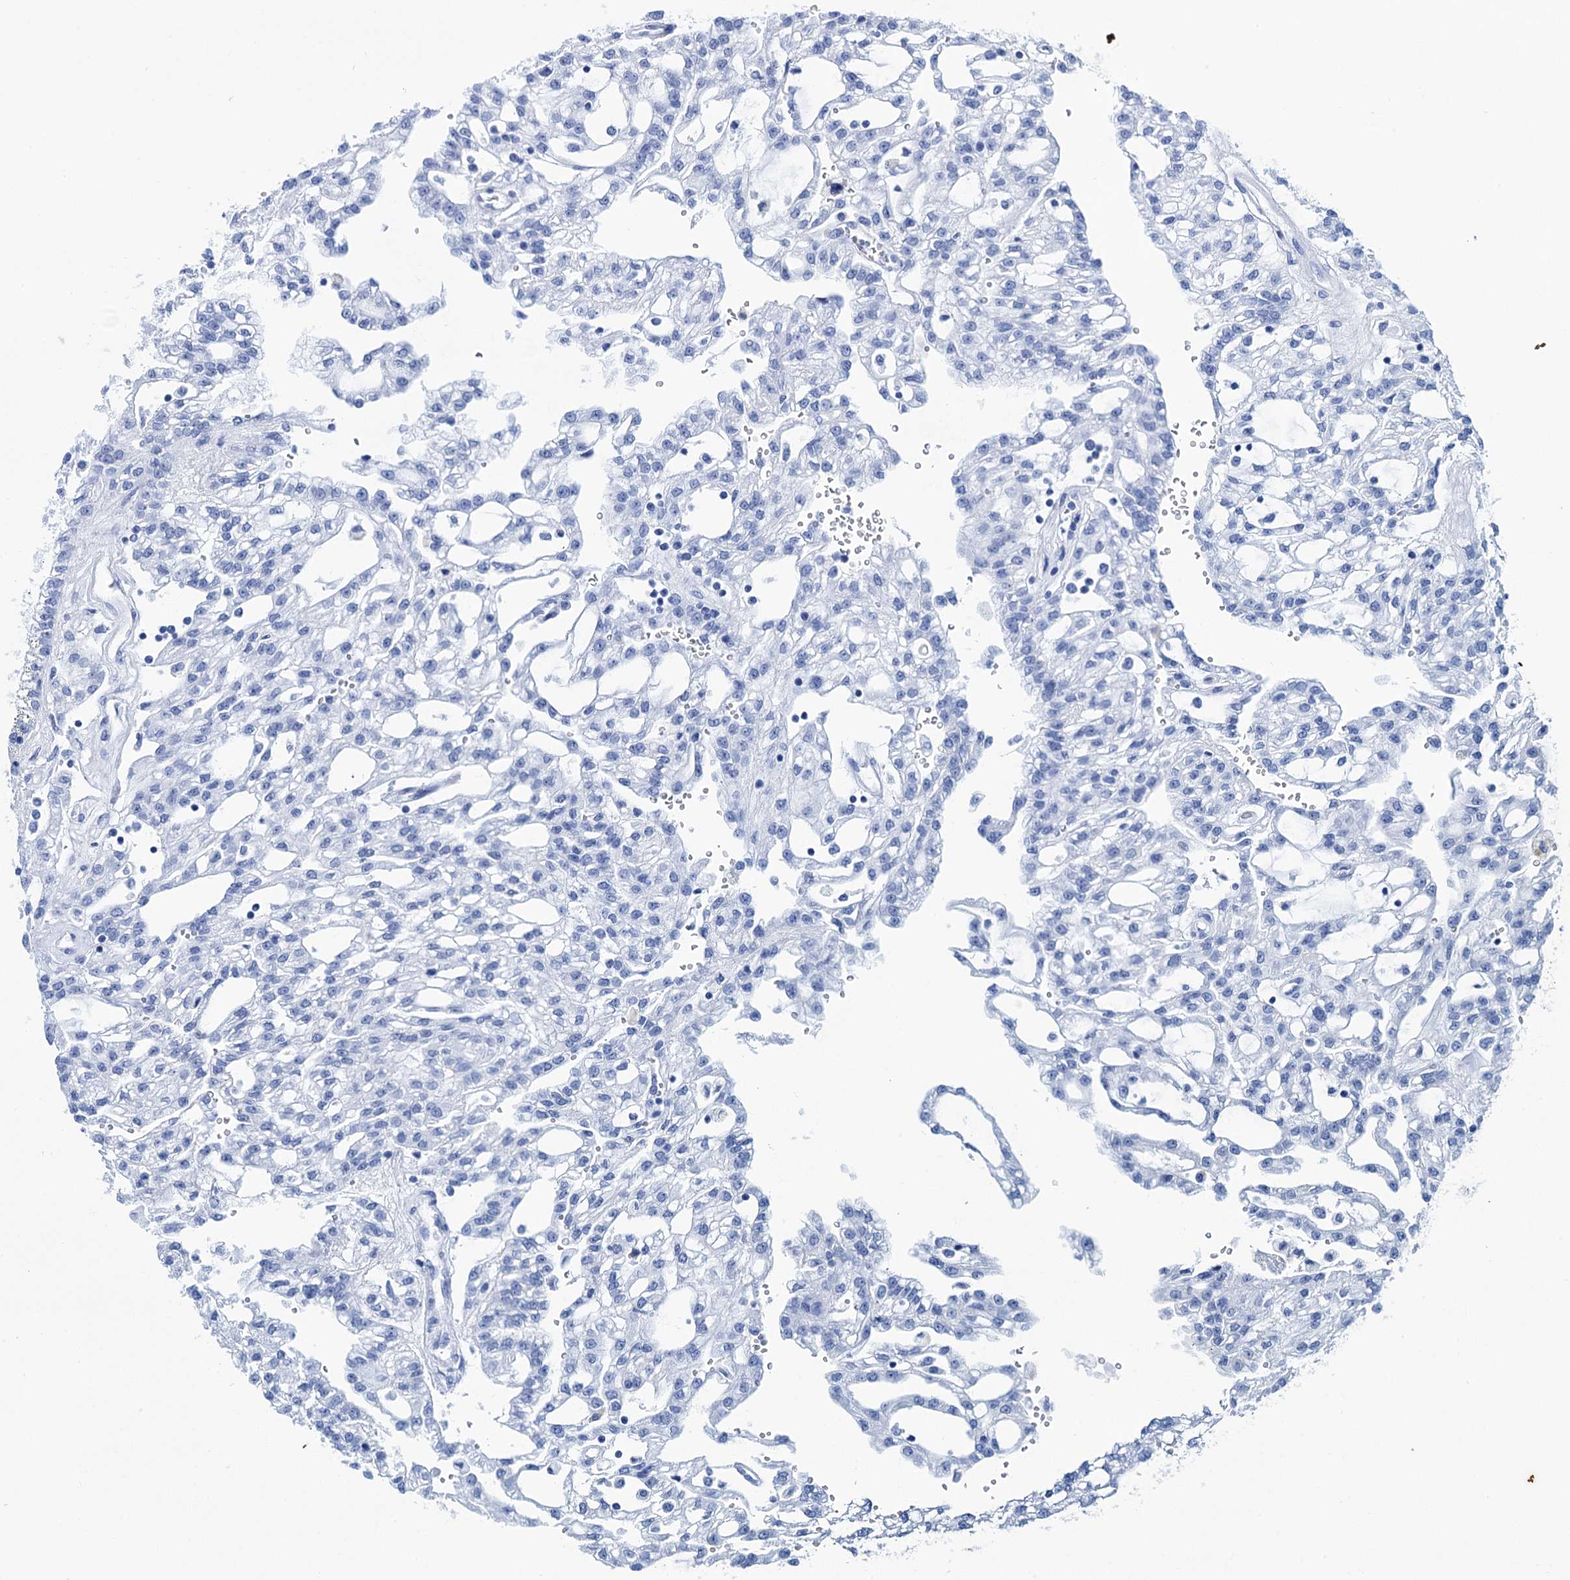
{"staining": {"intensity": "negative", "quantity": "none", "location": "none"}, "tissue": "renal cancer", "cell_type": "Tumor cells", "image_type": "cancer", "snomed": [{"axis": "morphology", "description": "Adenocarcinoma, NOS"}, {"axis": "topography", "description": "Kidney"}], "caption": "Tumor cells show no significant expression in renal adenocarcinoma. The staining is performed using DAB brown chromogen with nuclei counter-stained in using hematoxylin.", "gene": "SCPEP1", "patient": {"sex": "male", "age": 63}}